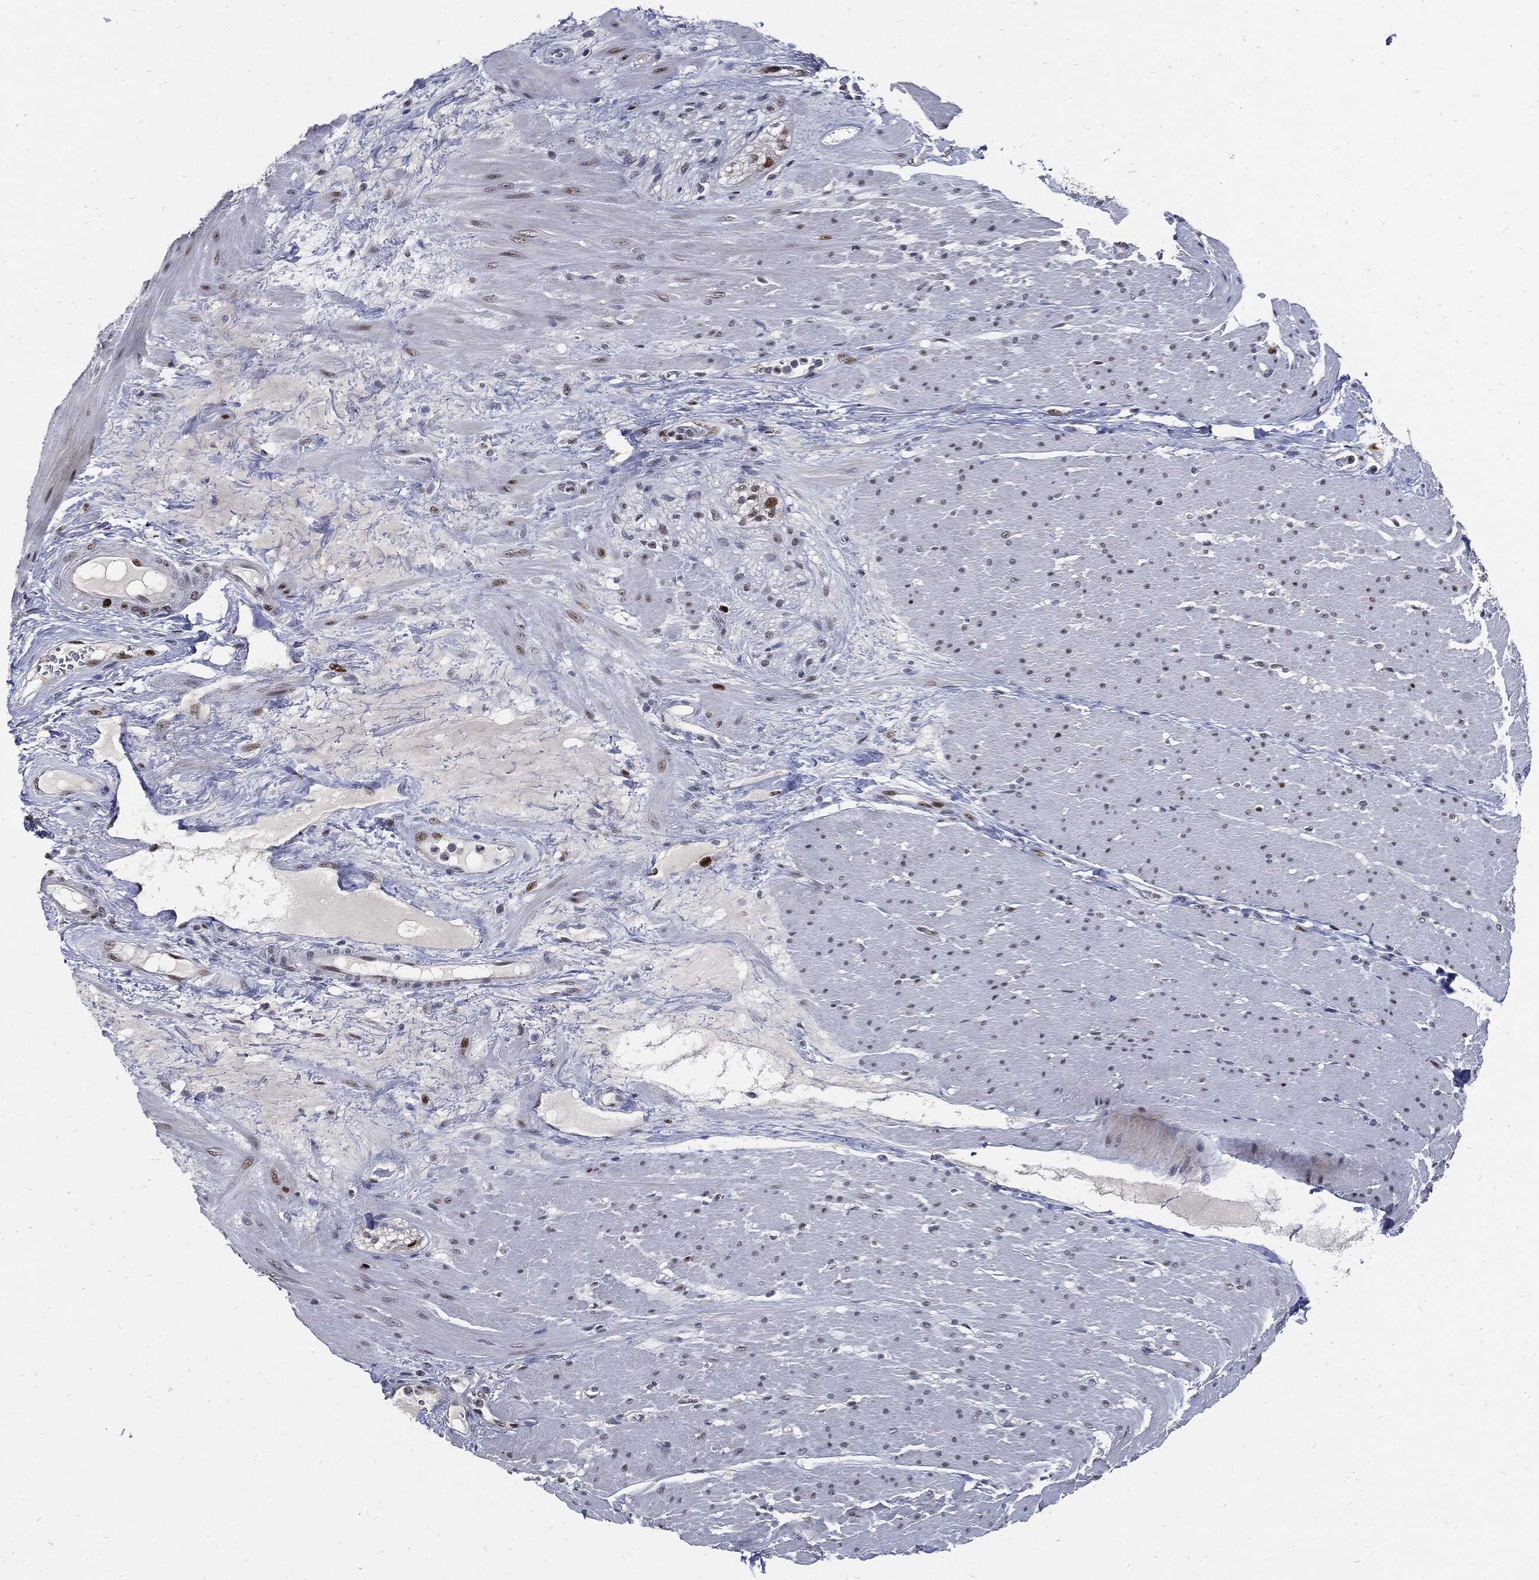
{"staining": {"intensity": "moderate", "quantity": "<25%", "location": "nuclear"}, "tissue": "smooth muscle", "cell_type": "Smooth muscle cells", "image_type": "normal", "snomed": [{"axis": "morphology", "description": "Normal tissue, NOS"}, {"axis": "topography", "description": "Soft tissue"}, {"axis": "topography", "description": "Smooth muscle"}], "caption": "Smooth muscle stained with DAB (3,3'-diaminobenzidine) IHC exhibits low levels of moderate nuclear positivity in approximately <25% of smooth muscle cells.", "gene": "NBN", "patient": {"sex": "male", "age": 72}}